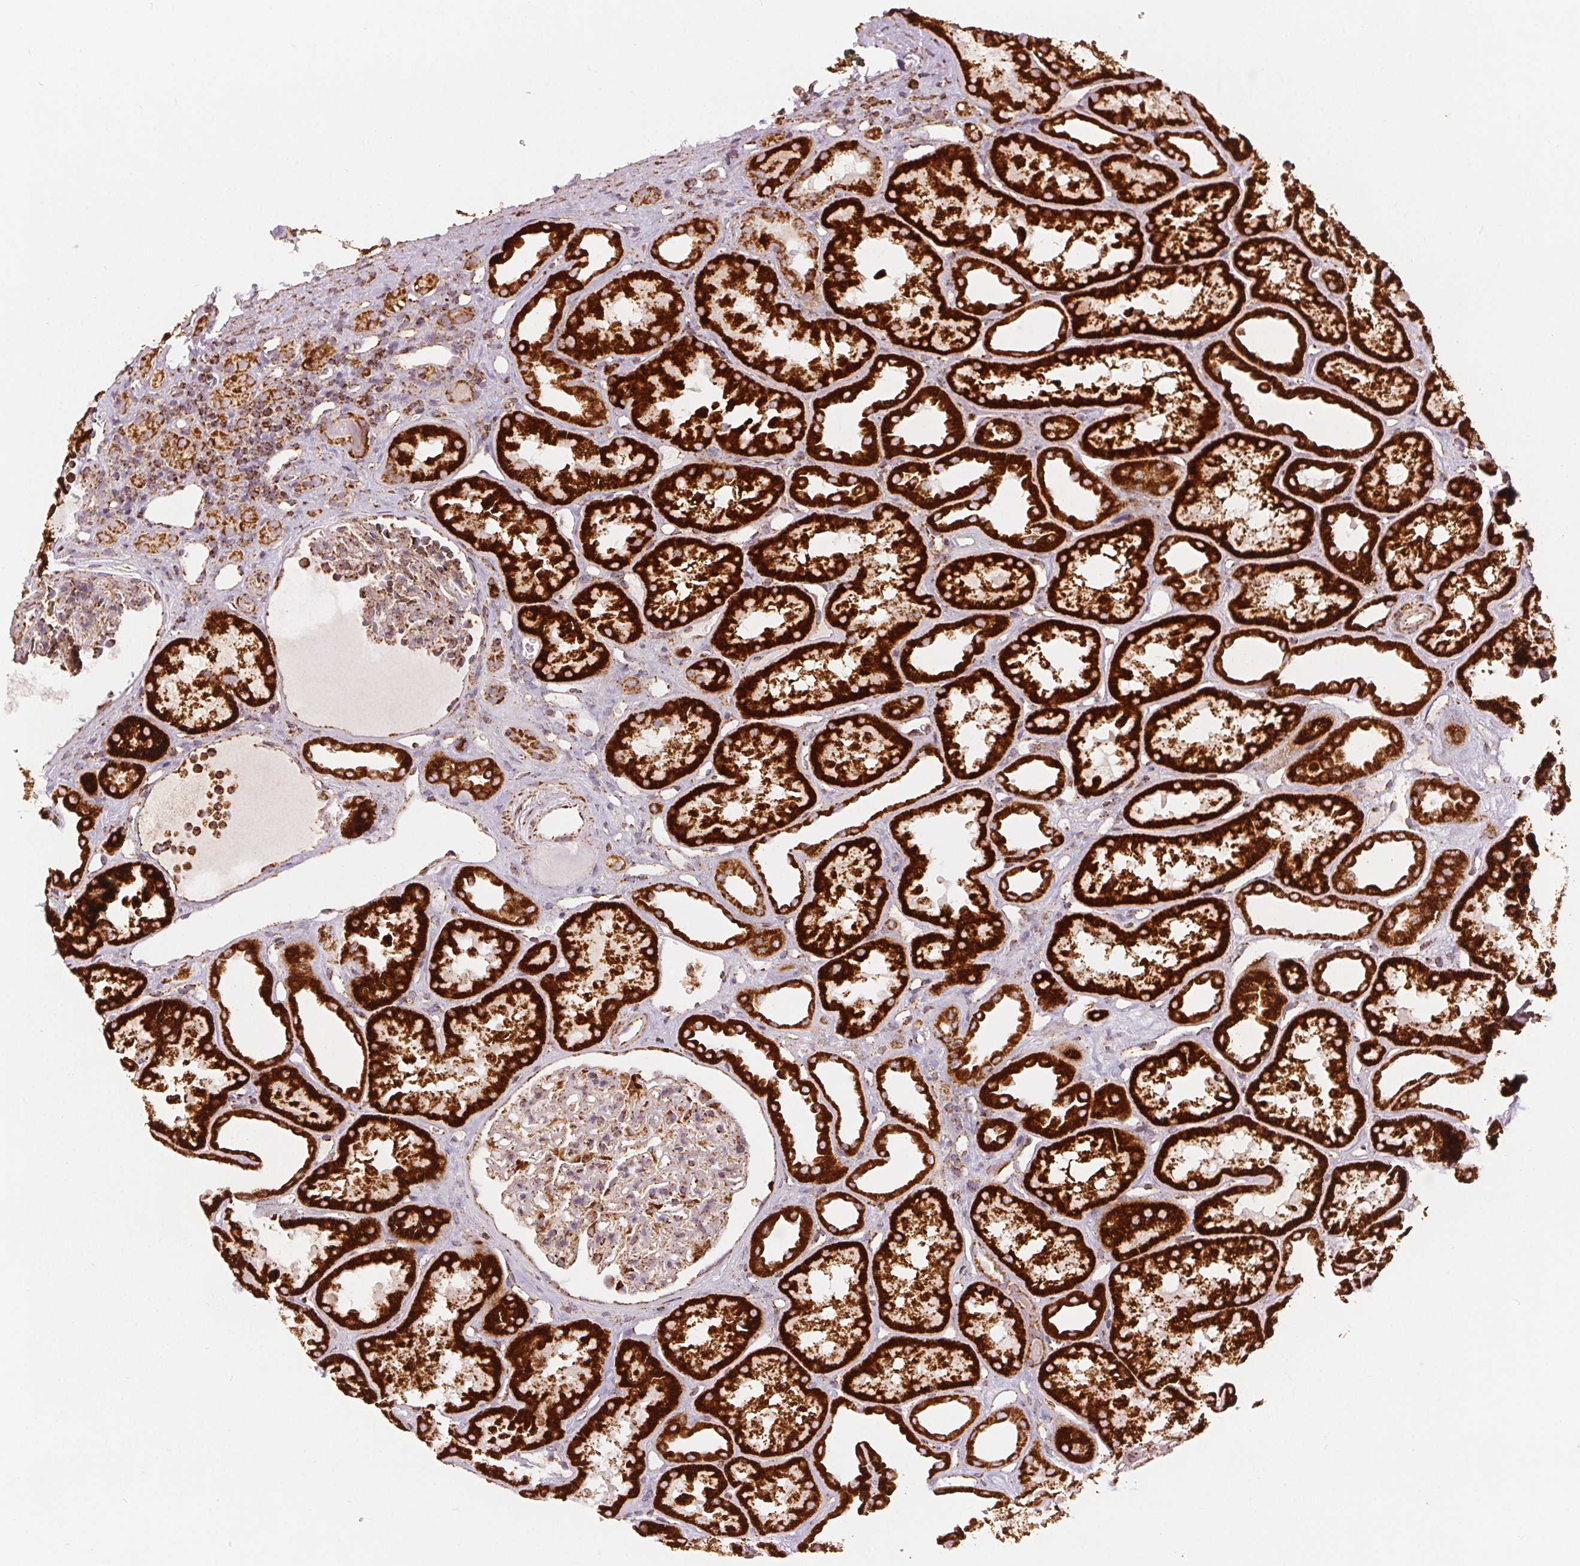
{"staining": {"intensity": "moderate", "quantity": "25%-75%", "location": "cytoplasmic/membranous"}, "tissue": "kidney", "cell_type": "Cells in glomeruli", "image_type": "normal", "snomed": [{"axis": "morphology", "description": "Normal tissue, NOS"}, {"axis": "topography", "description": "Kidney"}], "caption": "This histopathology image reveals immunohistochemistry (IHC) staining of unremarkable human kidney, with medium moderate cytoplasmic/membranous expression in approximately 25%-75% of cells in glomeruli.", "gene": "SDHB", "patient": {"sex": "male", "age": 61}}